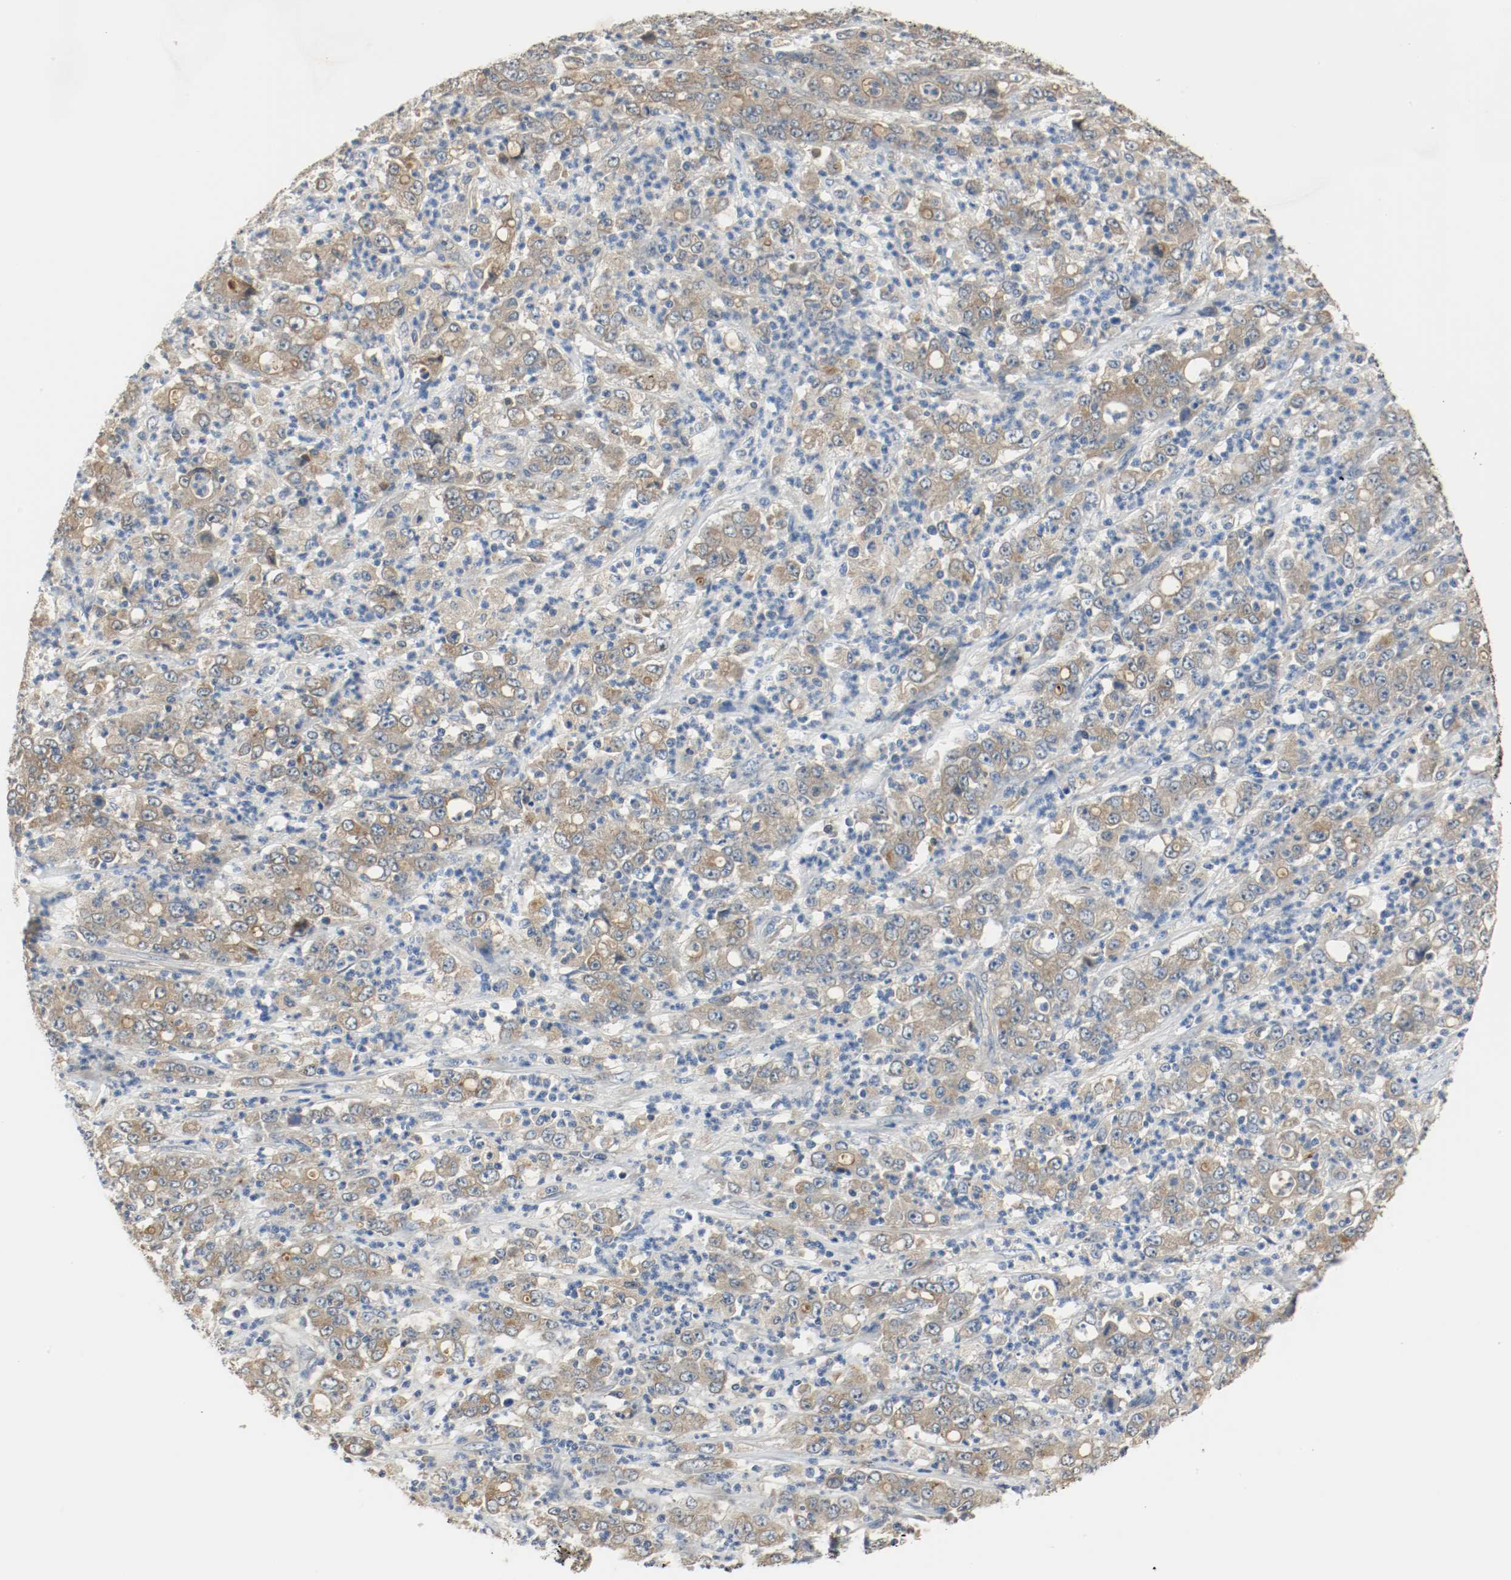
{"staining": {"intensity": "moderate", "quantity": ">75%", "location": "cytoplasmic/membranous"}, "tissue": "stomach cancer", "cell_type": "Tumor cells", "image_type": "cancer", "snomed": [{"axis": "morphology", "description": "Adenocarcinoma, NOS"}, {"axis": "topography", "description": "Stomach, lower"}], "caption": "Human stomach adenocarcinoma stained with a brown dye displays moderate cytoplasmic/membranous positive positivity in about >75% of tumor cells.", "gene": "MELTF", "patient": {"sex": "female", "age": 71}}